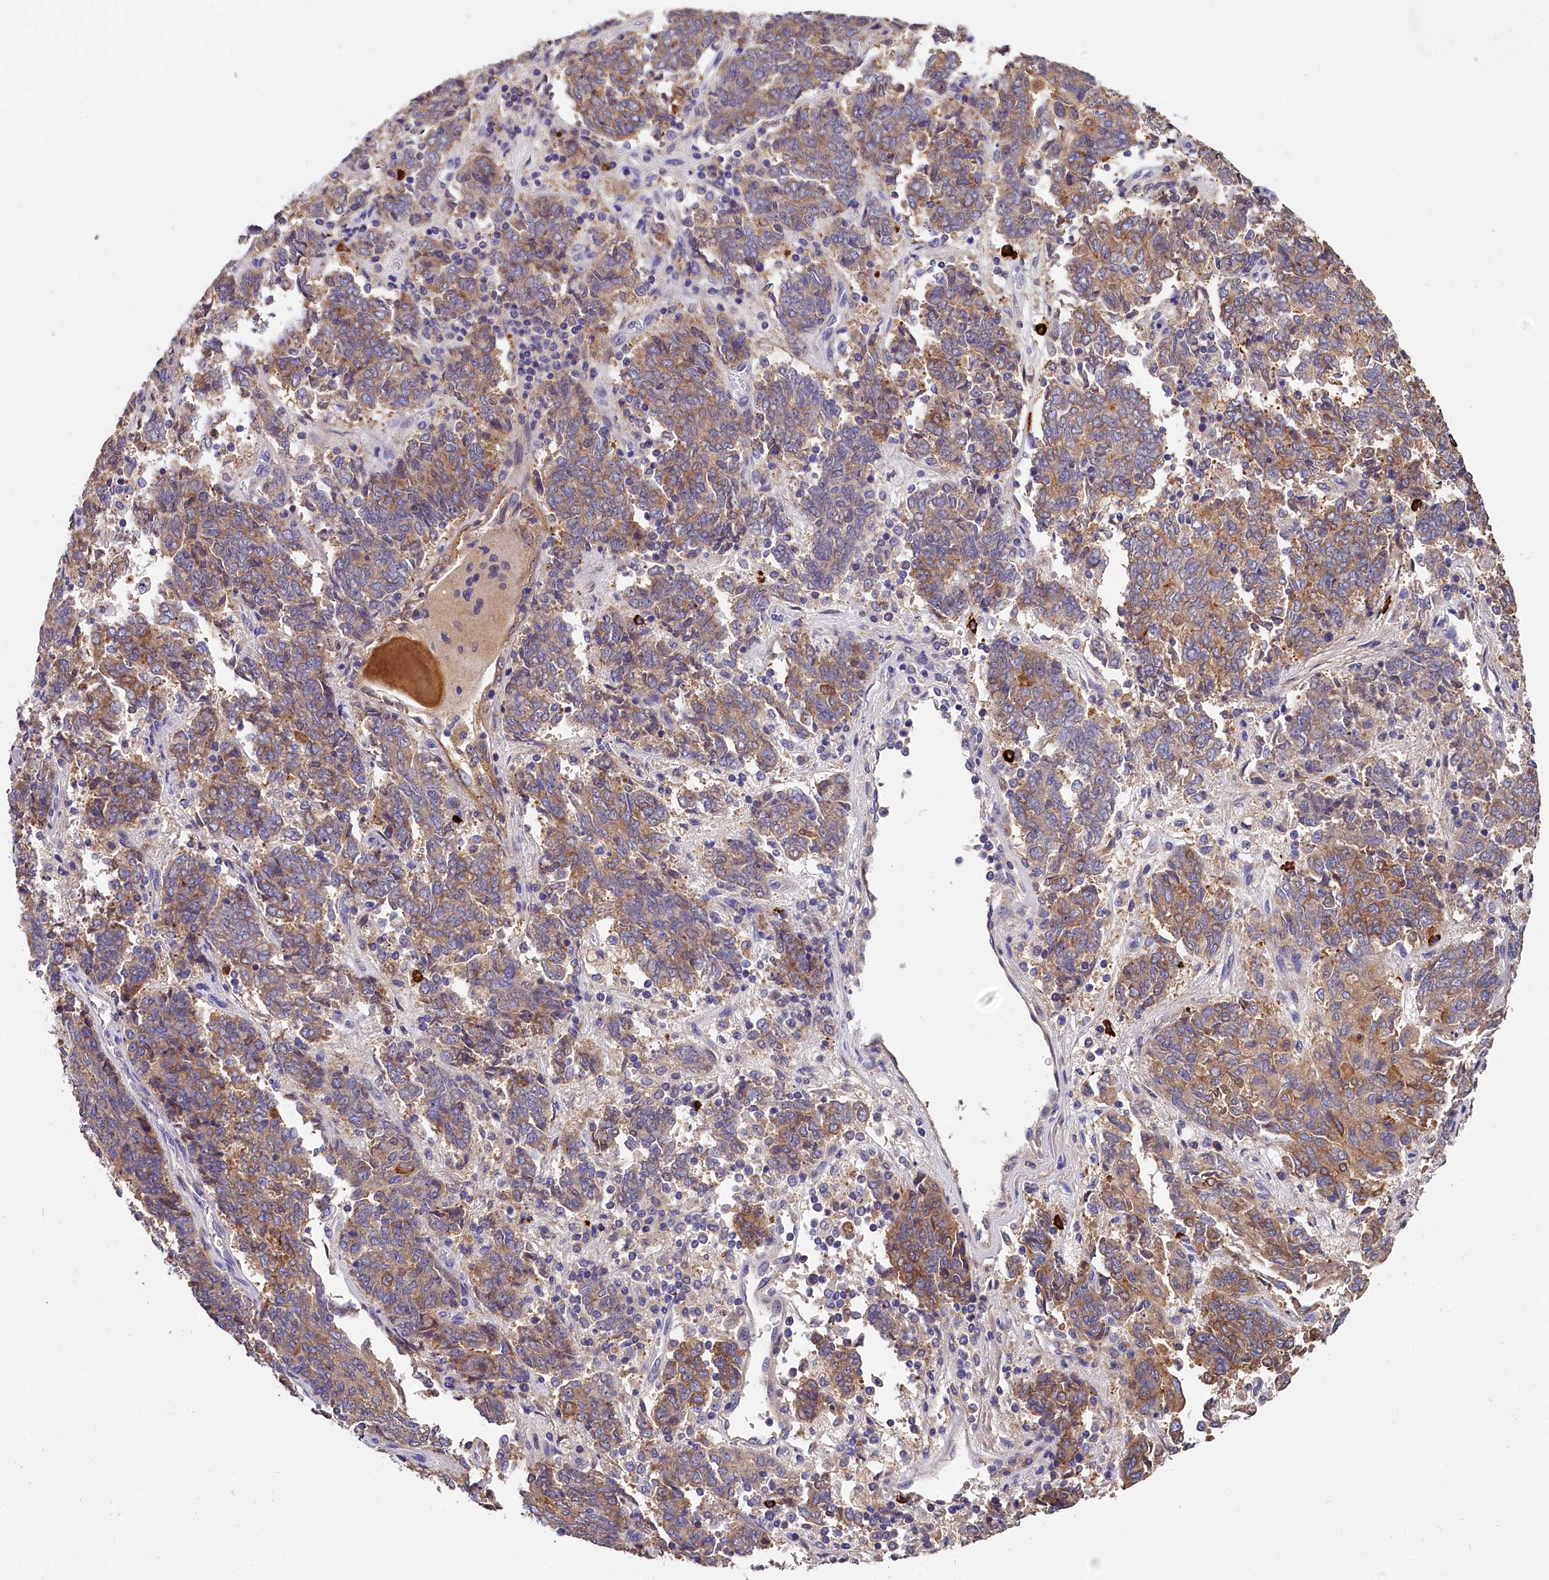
{"staining": {"intensity": "moderate", "quantity": ">75%", "location": "cytoplasmic/membranous"}, "tissue": "endometrial cancer", "cell_type": "Tumor cells", "image_type": "cancer", "snomed": [{"axis": "morphology", "description": "Adenocarcinoma, NOS"}, {"axis": "topography", "description": "Endometrium"}], "caption": "The micrograph displays staining of endometrial adenocarcinoma, revealing moderate cytoplasmic/membranous protein positivity (brown color) within tumor cells. (Stains: DAB (3,3'-diaminobenzidine) in brown, nuclei in blue, Microscopy: brightfield microscopy at high magnification).", "gene": "EPS8L2", "patient": {"sex": "female", "age": 80}}